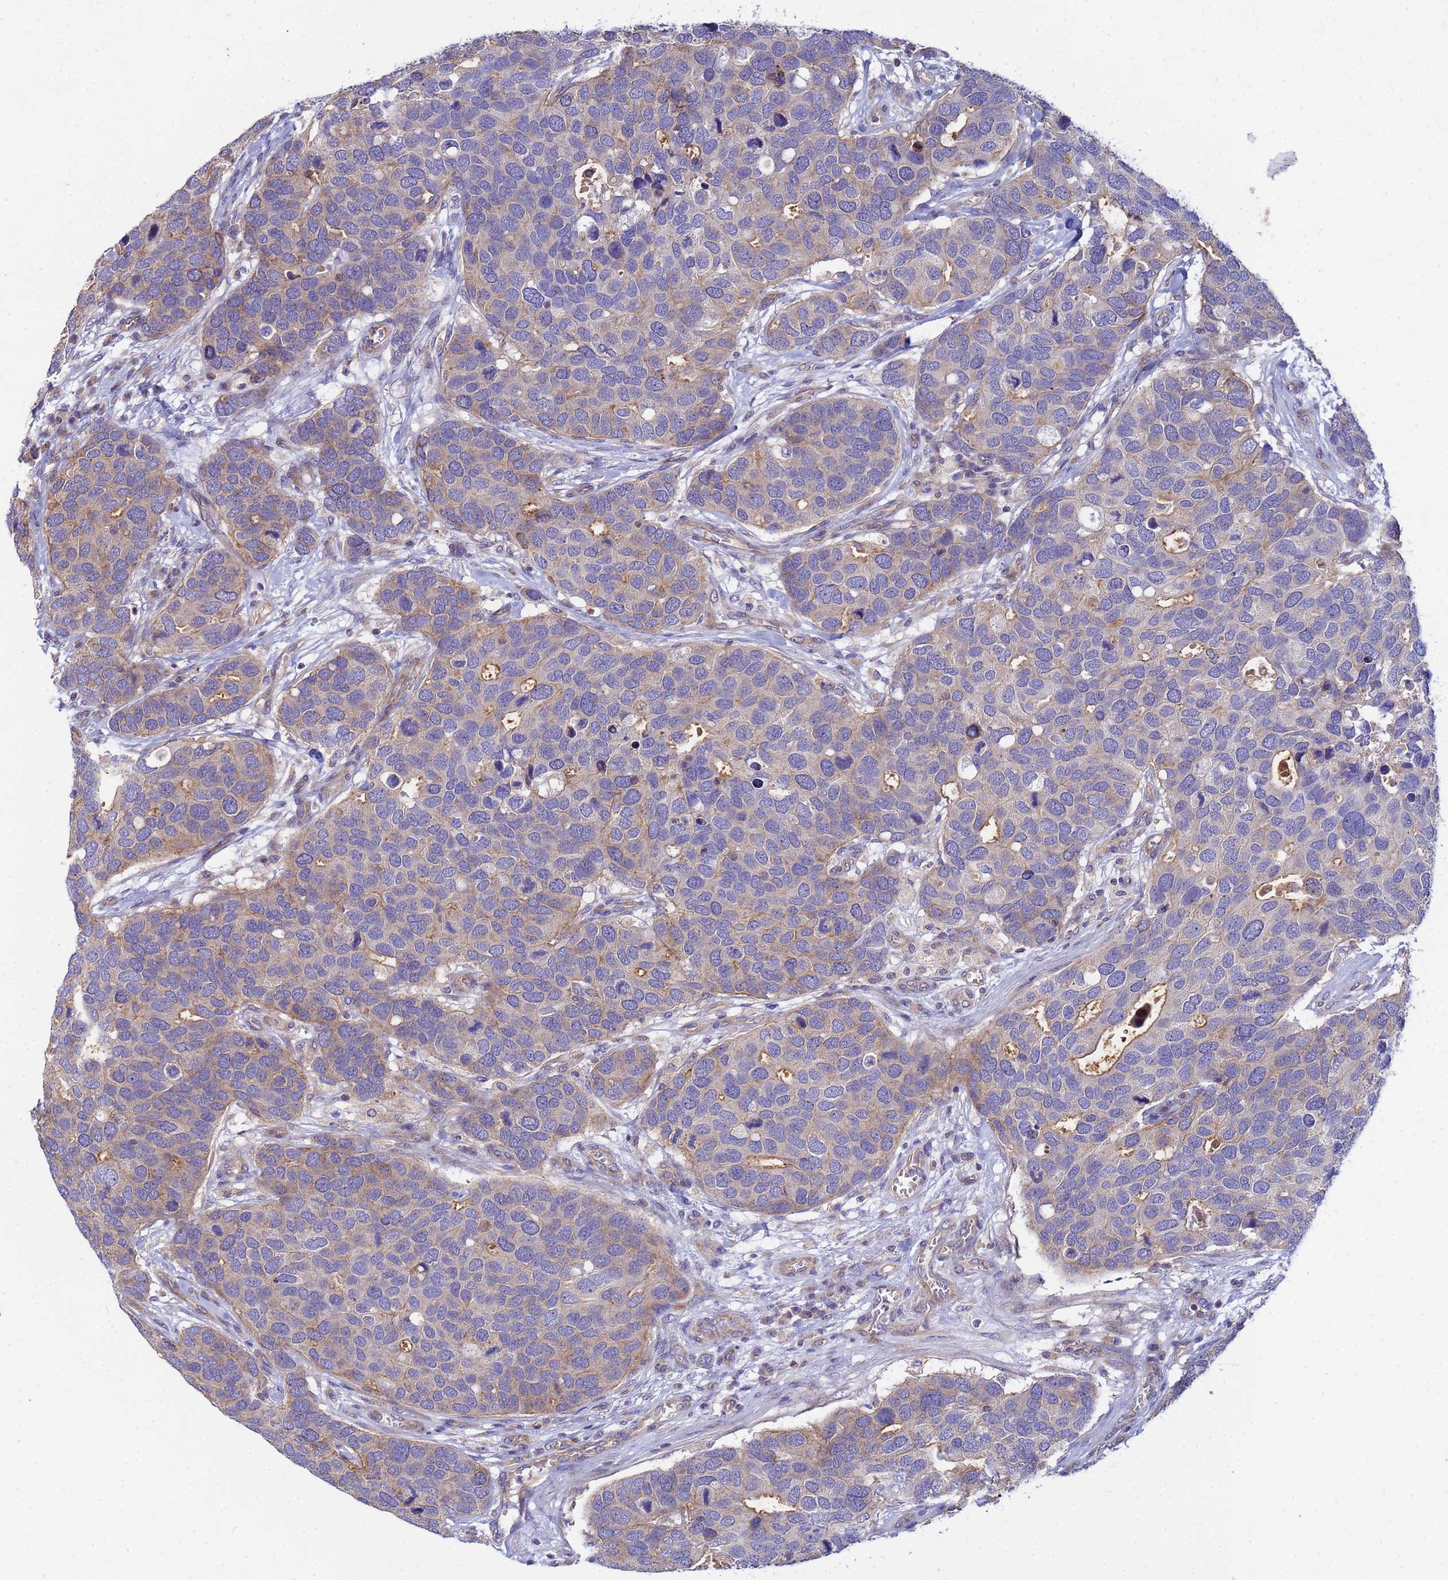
{"staining": {"intensity": "weak", "quantity": "<25%", "location": "cytoplasmic/membranous"}, "tissue": "breast cancer", "cell_type": "Tumor cells", "image_type": "cancer", "snomed": [{"axis": "morphology", "description": "Duct carcinoma"}, {"axis": "topography", "description": "Breast"}], "caption": "An immunohistochemistry (IHC) image of breast infiltrating ductal carcinoma is shown. There is no staining in tumor cells of breast infiltrating ductal carcinoma.", "gene": "CDC34", "patient": {"sex": "female", "age": 83}}